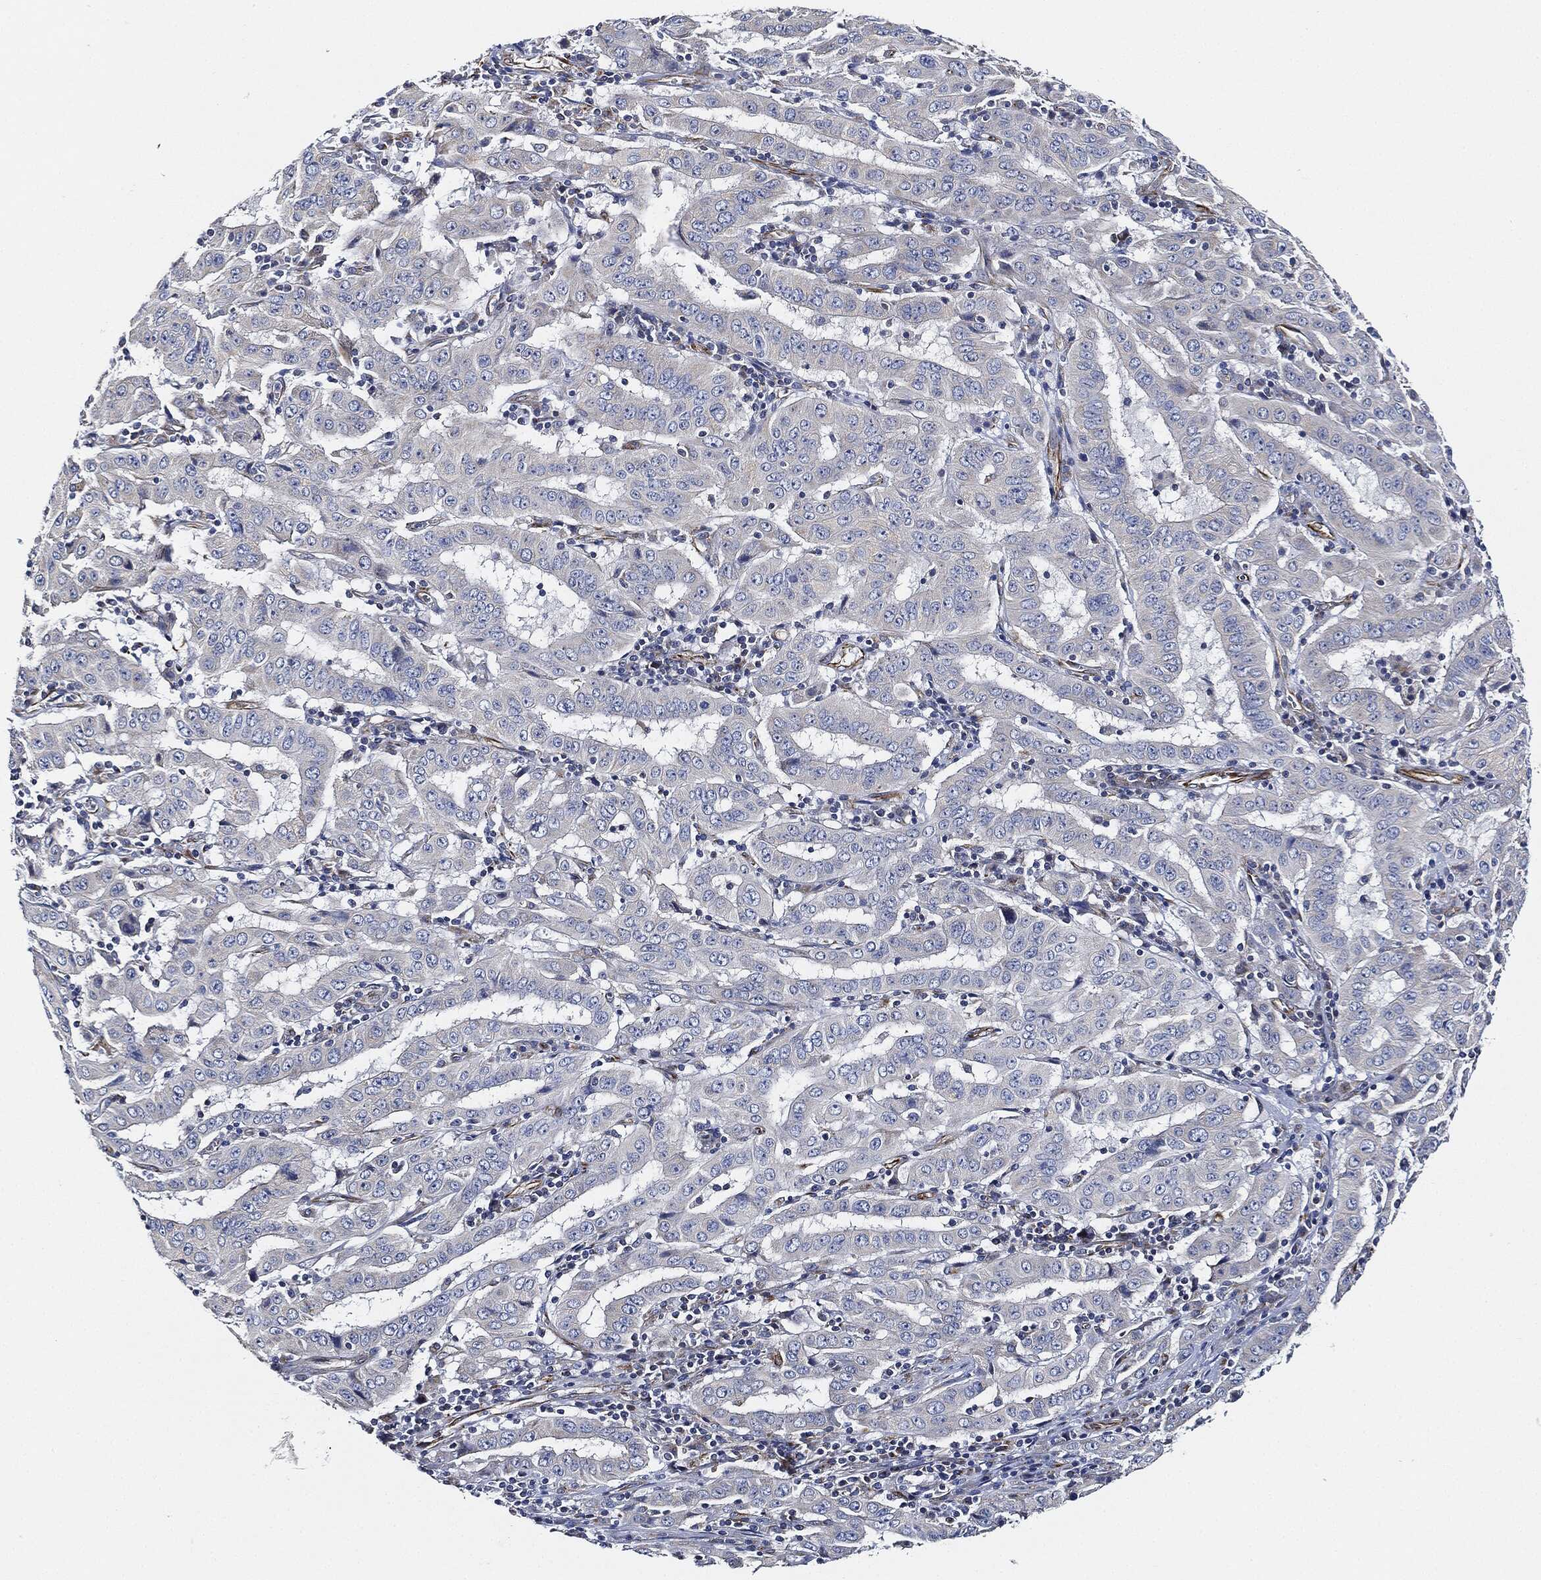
{"staining": {"intensity": "negative", "quantity": "none", "location": "none"}, "tissue": "pancreatic cancer", "cell_type": "Tumor cells", "image_type": "cancer", "snomed": [{"axis": "morphology", "description": "Adenocarcinoma, NOS"}, {"axis": "topography", "description": "Pancreas"}], "caption": "Immunohistochemical staining of pancreatic cancer (adenocarcinoma) exhibits no significant expression in tumor cells.", "gene": "THSD1", "patient": {"sex": "male", "age": 63}}